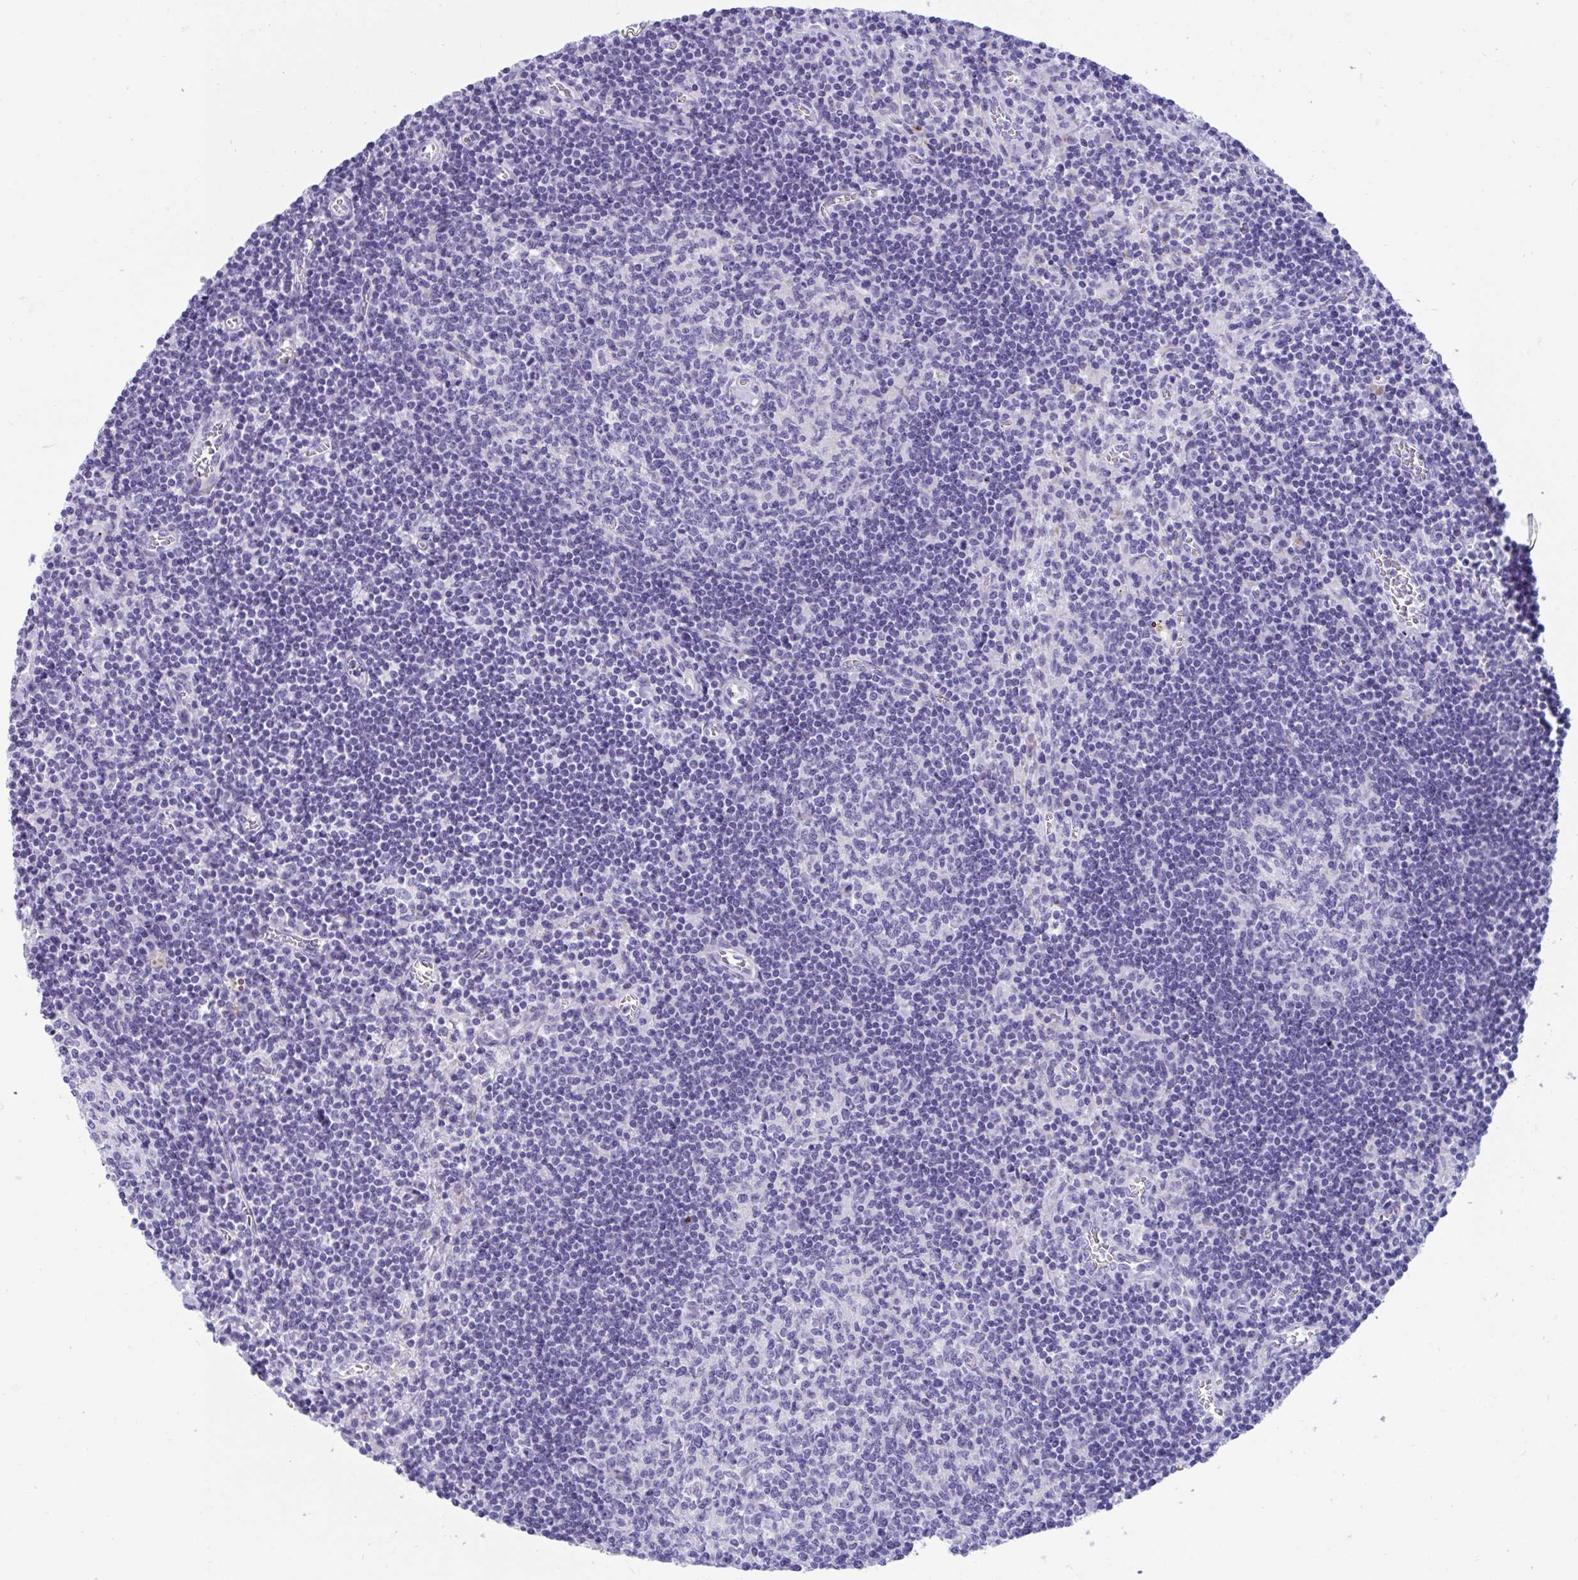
{"staining": {"intensity": "negative", "quantity": "none", "location": "none"}, "tissue": "lymph node", "cell_type": "Germinal center cells", "image_type": "normal", "snomed": [{"axis": "morphology", "description": "Normal tissue, NOS"}, {"axis": "topography", "description": "Lymph node"}], "caption": "A micrograph of human lymph node is negative for staining in germinal center cells. Brightfield microscopy of IHC stained with DAB (3,3'-diaminobenzidine) (brown) and hematoxylin (blue), captured at high magnification.", "gene": "TTC30A", "patient": {"sex": "male", "age": 67}}